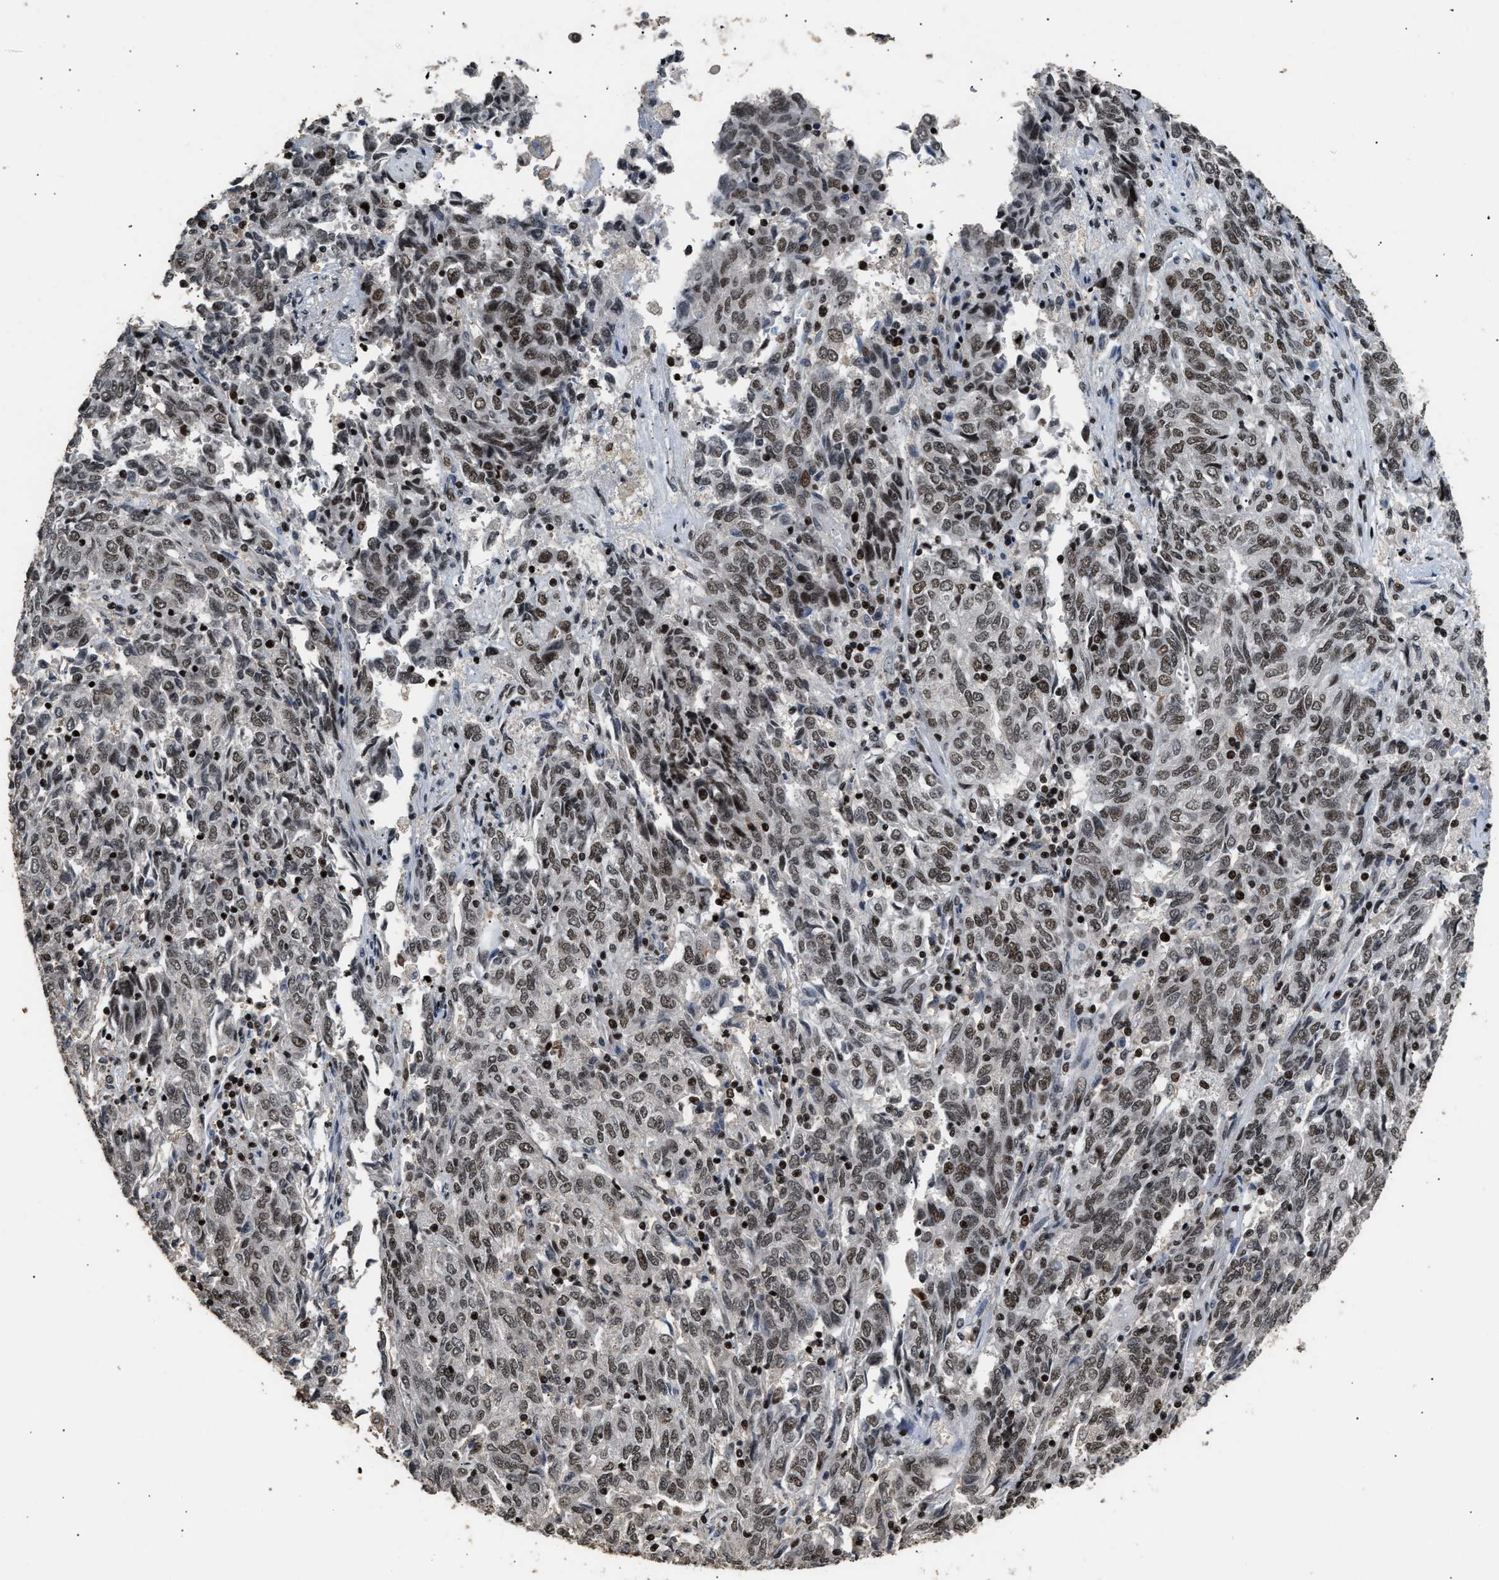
{"staining": {"intensity": "moderate", "quantity": ">75%", "location": "nuclear"}, "tissue": "endometrial cancer", "cell_type": "Tumor cells", "image_type": "cancer", "snomed": [{"axis": "morphology", "description": "Adenocarcinoma, NOS"}, {"axis": "topography", "description": "Endometrium"}], "caption": "Endometrial cancer (adenocarcinoma) was stained to show a protein in brown. There is medium levels of moderate nuclear expression in approximately >75% of tumor cells. (DAB (3,3'-diaminobenzidine) IHC, brown staining for protein, blue staining for nuclei).", "gene": "RAD21", "patient": {"sex": "female", "age": 80}}